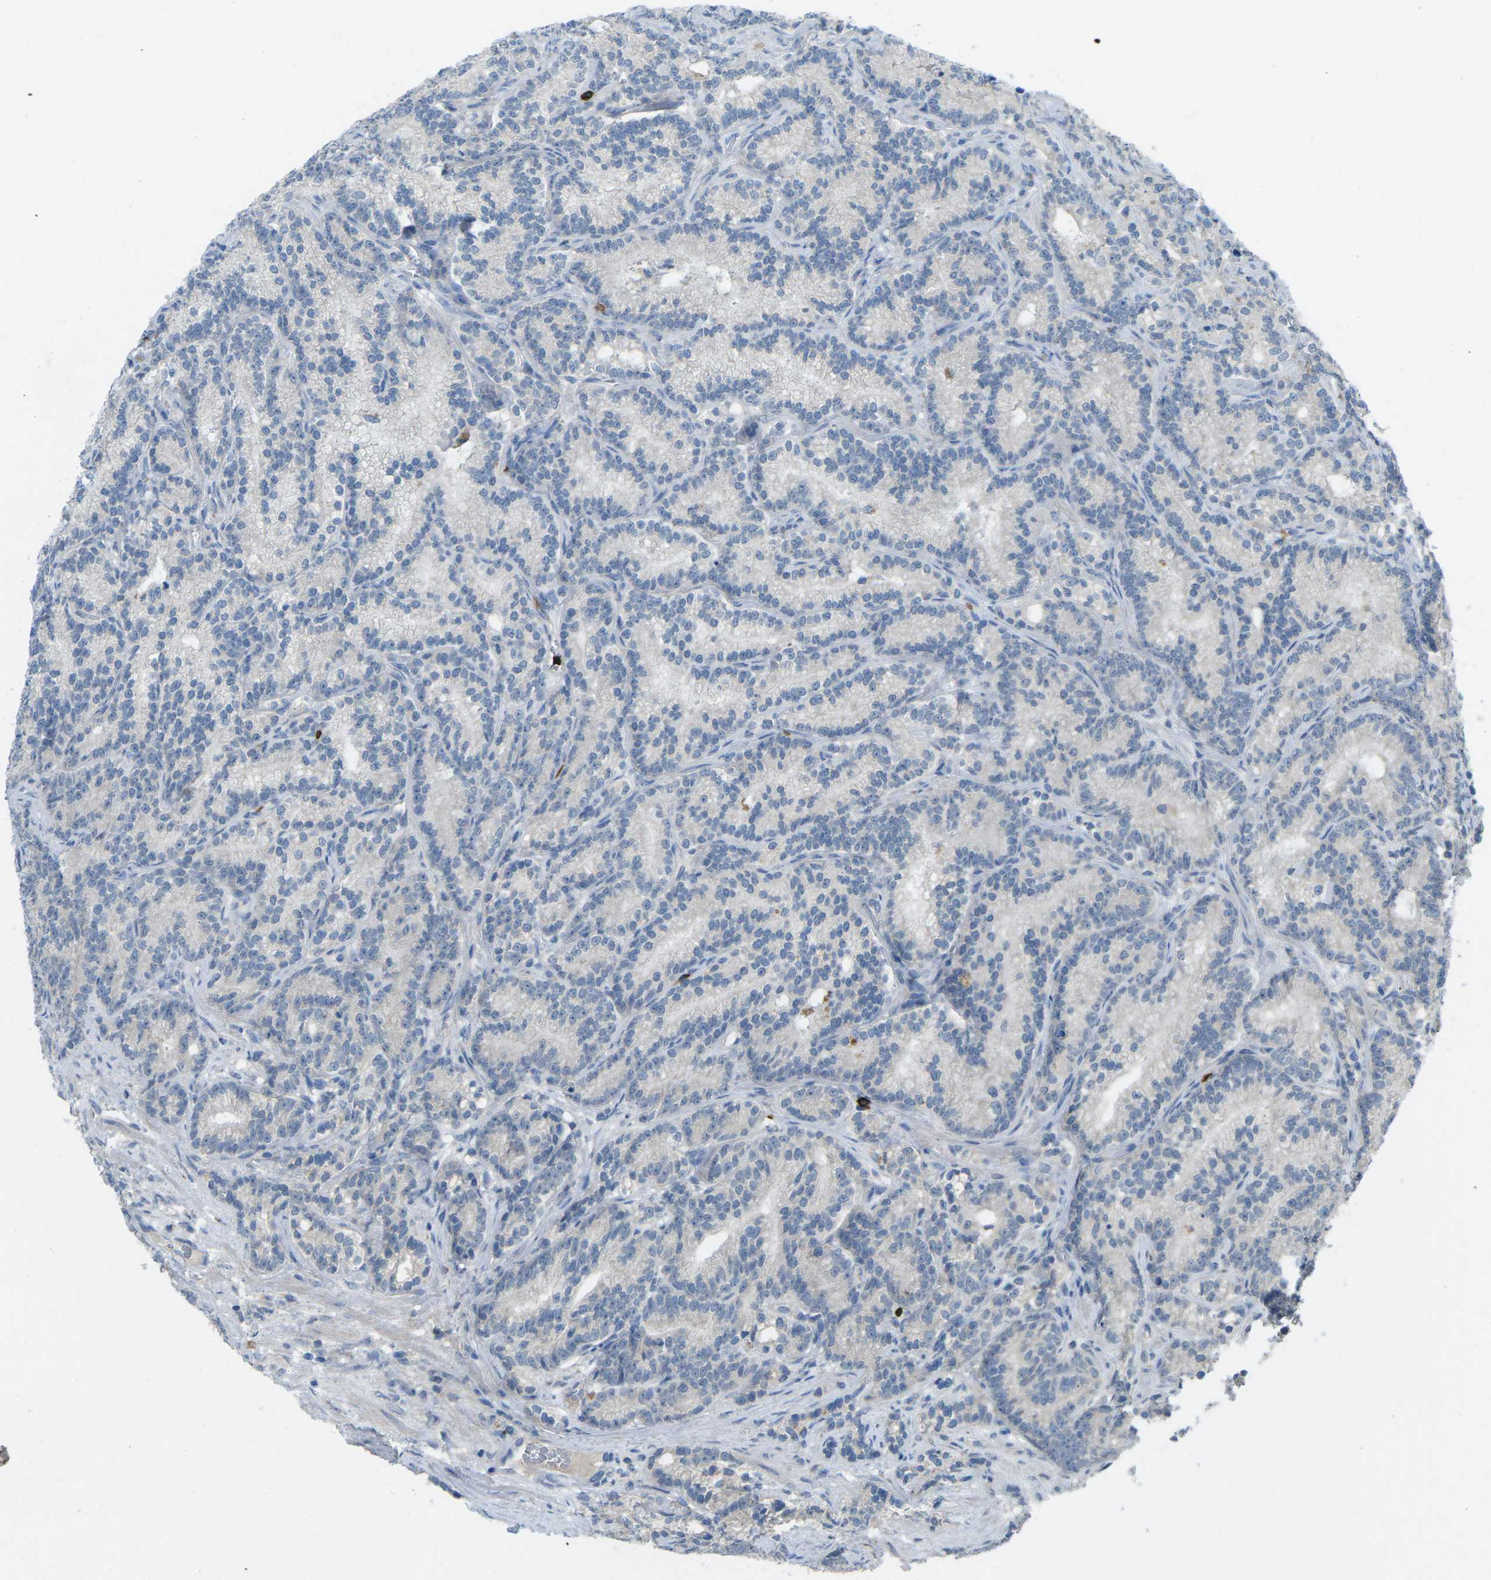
{"staining": {"intensity": "negative", "quantity": "none", "location": "none"}, "tissue": "prostate cancer", "cell_type": "Tumor cells", "image_type": "cancer", "snomed": [{"axis": "morphology", "description": "Adenocarcinoma, Low grade"}, {"axis": "topography", "description": "Prostate"}], "caption": "Tumor cells show no significant staining in prostate cancer.", "gene": "CD19", "patient": {"sex": "male", "age": 89}}